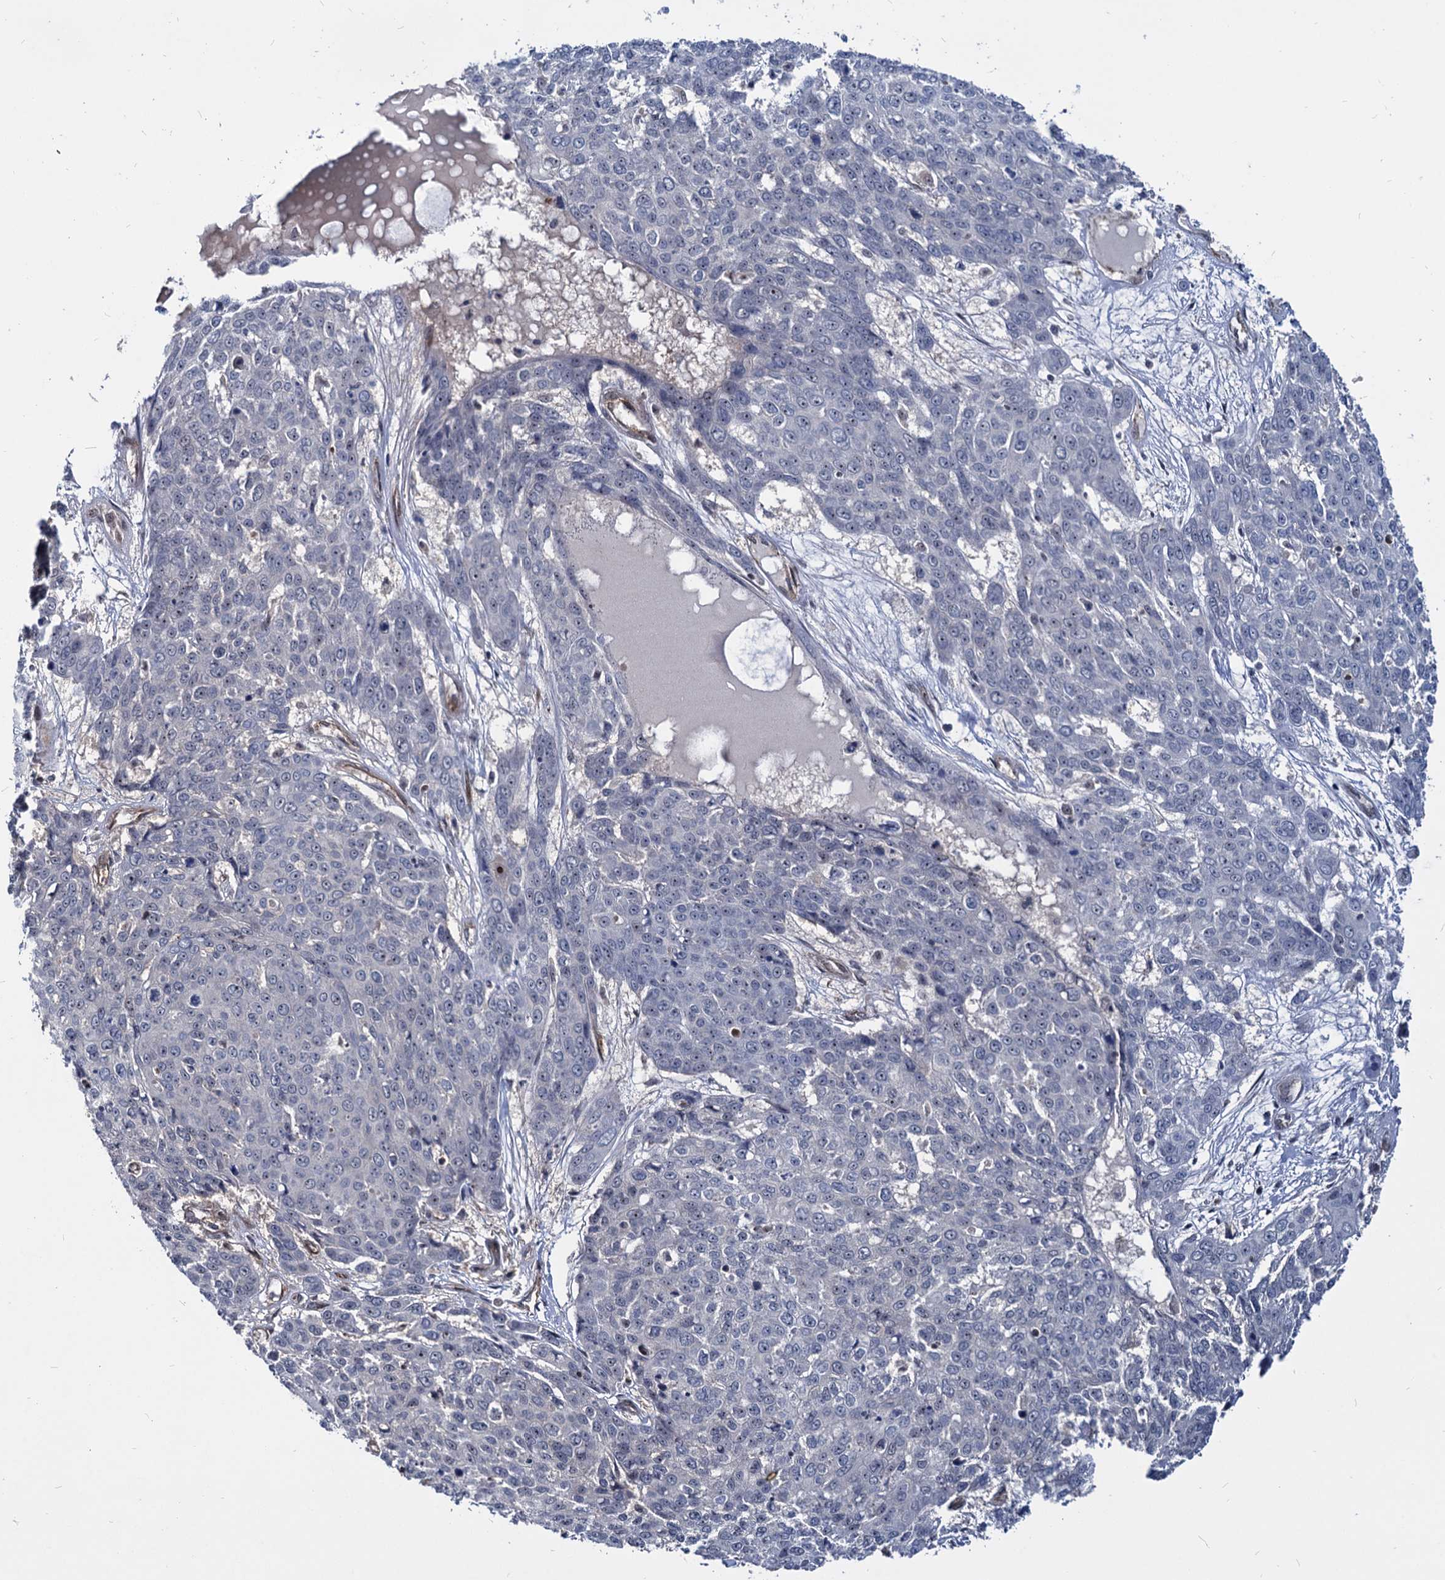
{"staining": {"intensity": "negative", "quantity": "none", "location": "none"}, "tissue": "skin cancer", "cell_type": "Tumor cells", "image_type": "cancer", "snomed": [{"axis": "morphology", "description": "Squamous cell carcinoma, NOS"}, {"axis": "topography", "description": "Skin"}], "caption": "Skin cancer (squamous cell carcinoma) was stained to show a protein in brown. There is no significant expression in tumor cells.", "gene": "UBLCP1", "patient": {"sex": "male", "age": 71}}